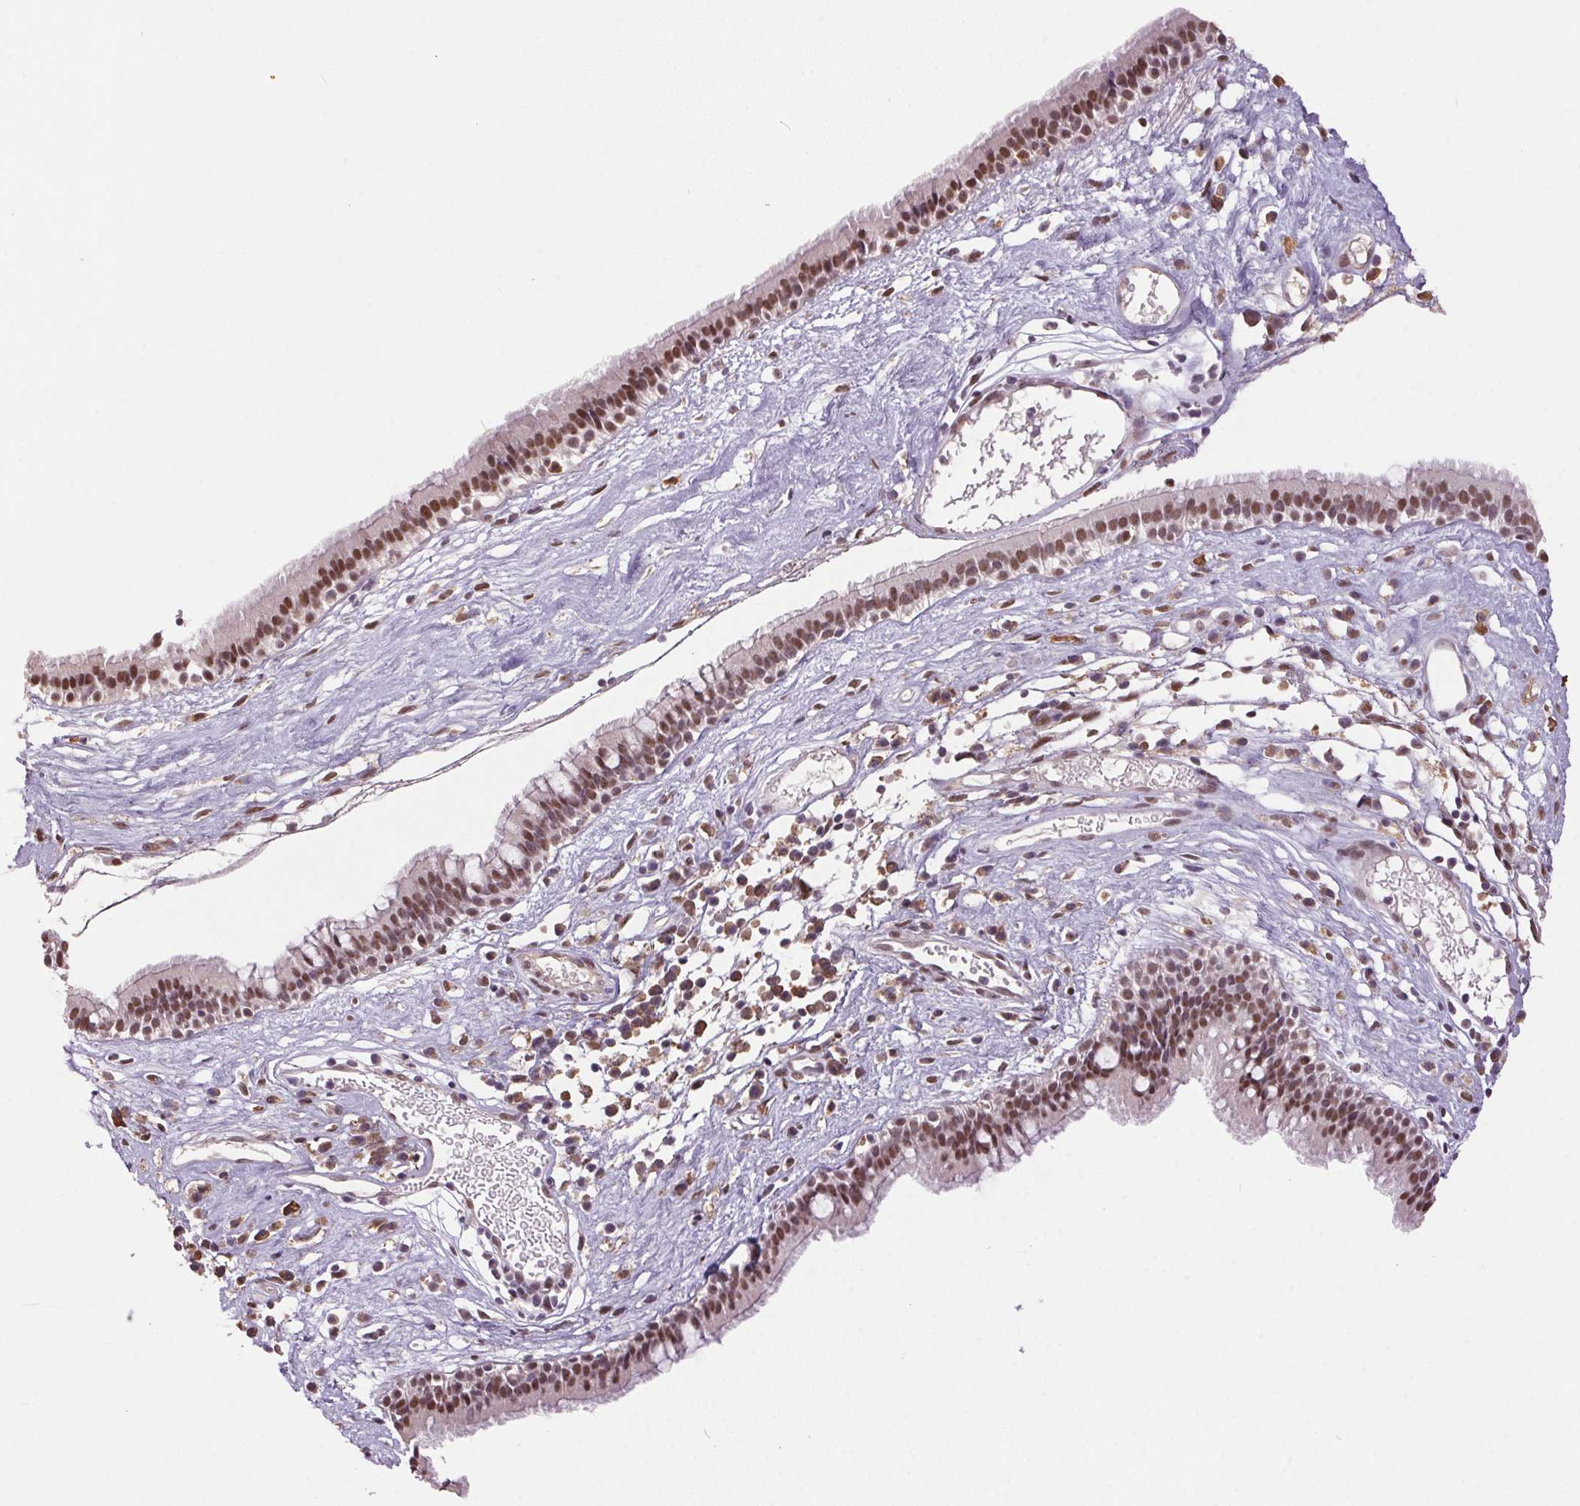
{"staining": {"intensity": "moderate", "quantity": ">75%", "location": "nuclear"}, "tissue": "nasopharynx", "cell_type": "Respiratory epithelial cells", "image_type": "normal", "snomed": [{"axis": "morphology", "description": "Normal tissue, NOS"}, {"axis": "topography", "description": "Nasopharynx"}], "caption": "High-power microscopy captured an immunohistochemistry (IHC) image of benign nasopharynx, revealing moderate nuclear positivity in approximately >75% of respiratory epithelial cells.", "gene": "ZBTB4", "patient": {"sex": "male", "age": 24}}